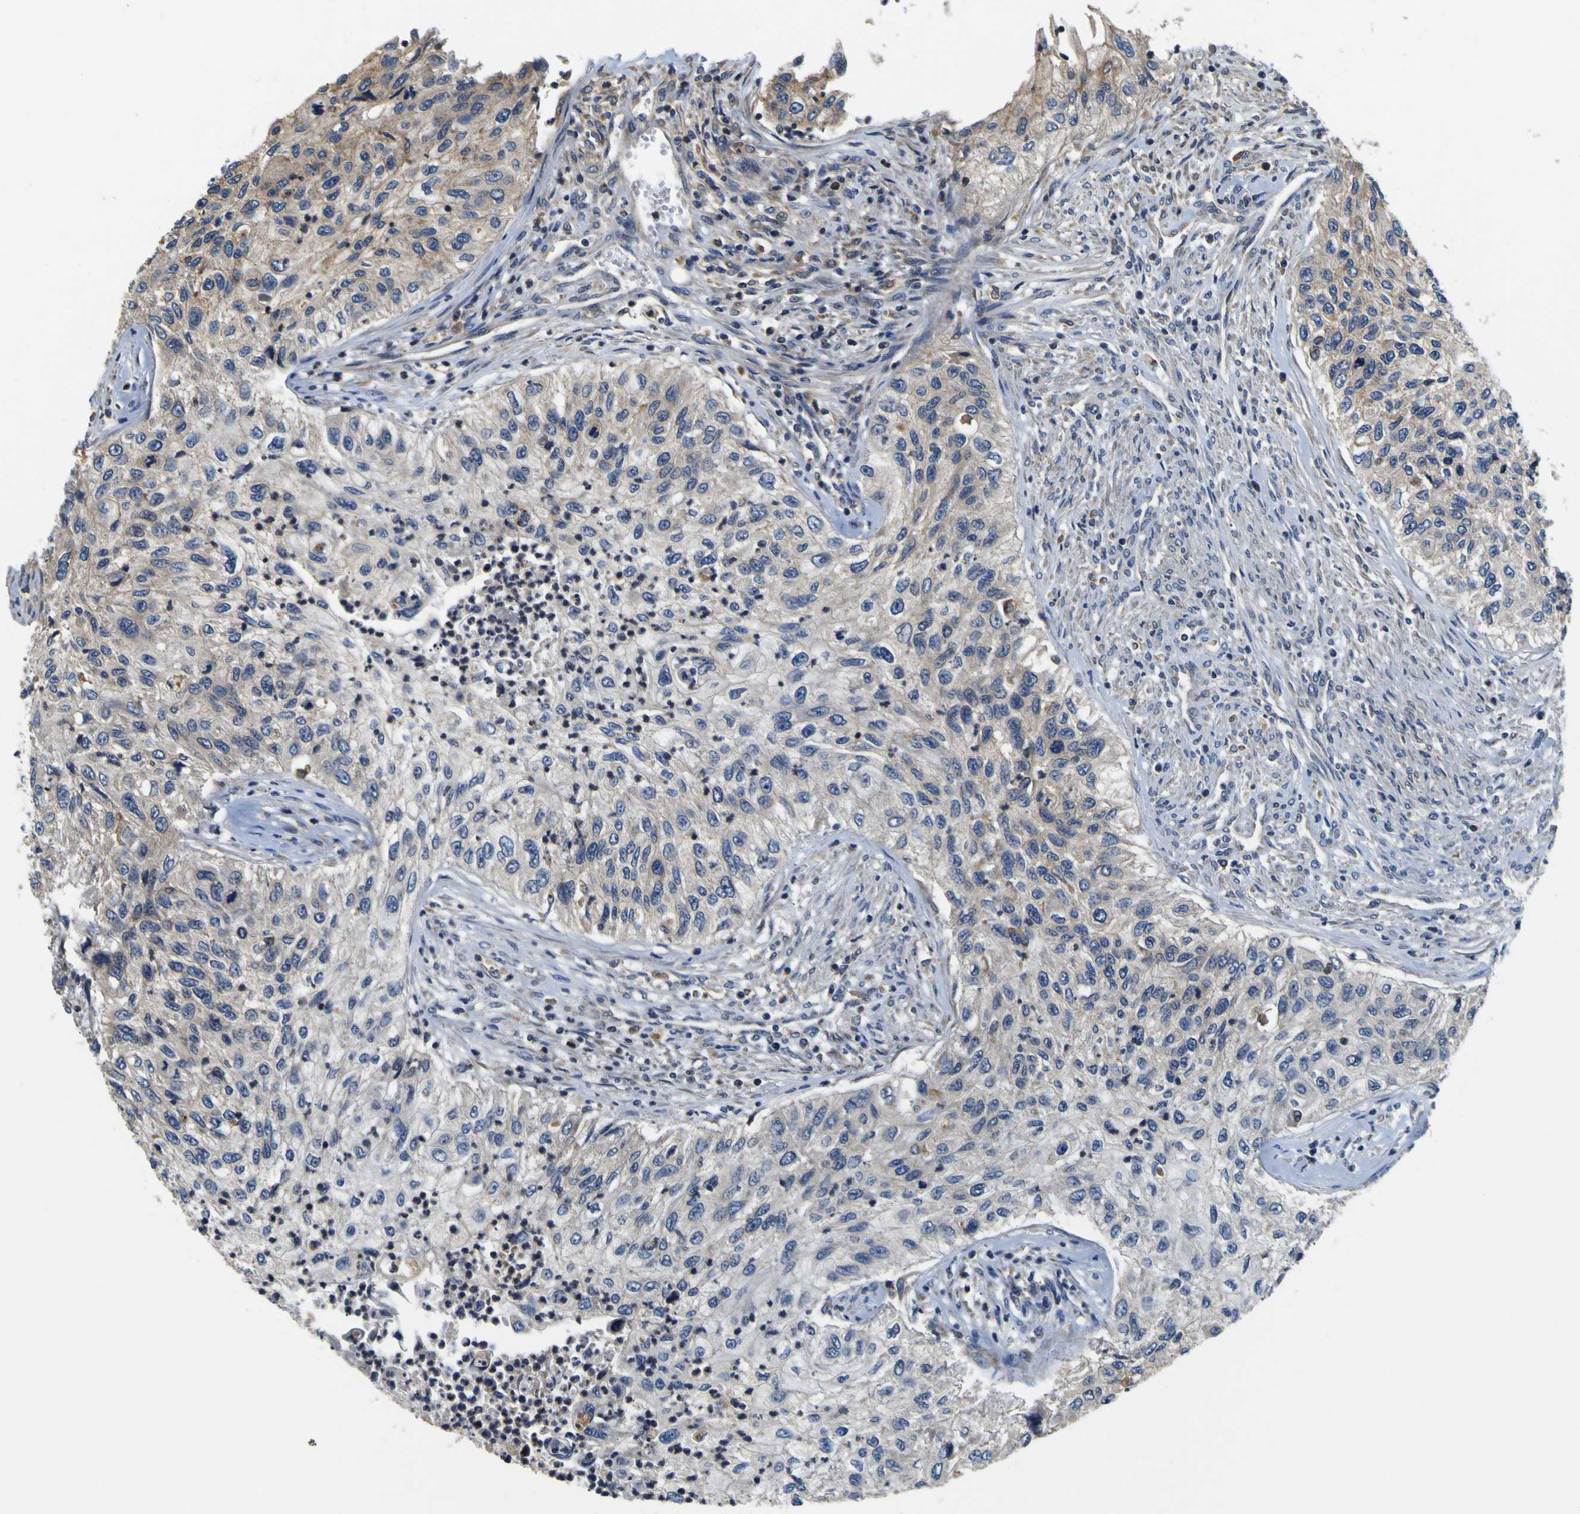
{"staining": {"intensity": "weak", "quantity": ">75%", "location": "cytoplasmic/membranous"}, "tissue": "urothelial cancer", "cell_type": "Tumor cells", "image_type": "cancer", "snomed": [{"axis": "morphology", "description": "Urothelial carcinoma, High grade"}, {"axis": "topography", "description": "Urinary bladder"}], "caption": "Immunohistochemistry photomicrograph of neoplastic tissue: high-grade urothelial carcinoma stained using IHC shows low levels of weak protein expression localized specifically in the cytoplasmic/membranous of tumor cells, appearing as a cytoplasmic/membranous brown color.", "gene": "EPHB4", "patient": {"sex": "female", "age": 60}}